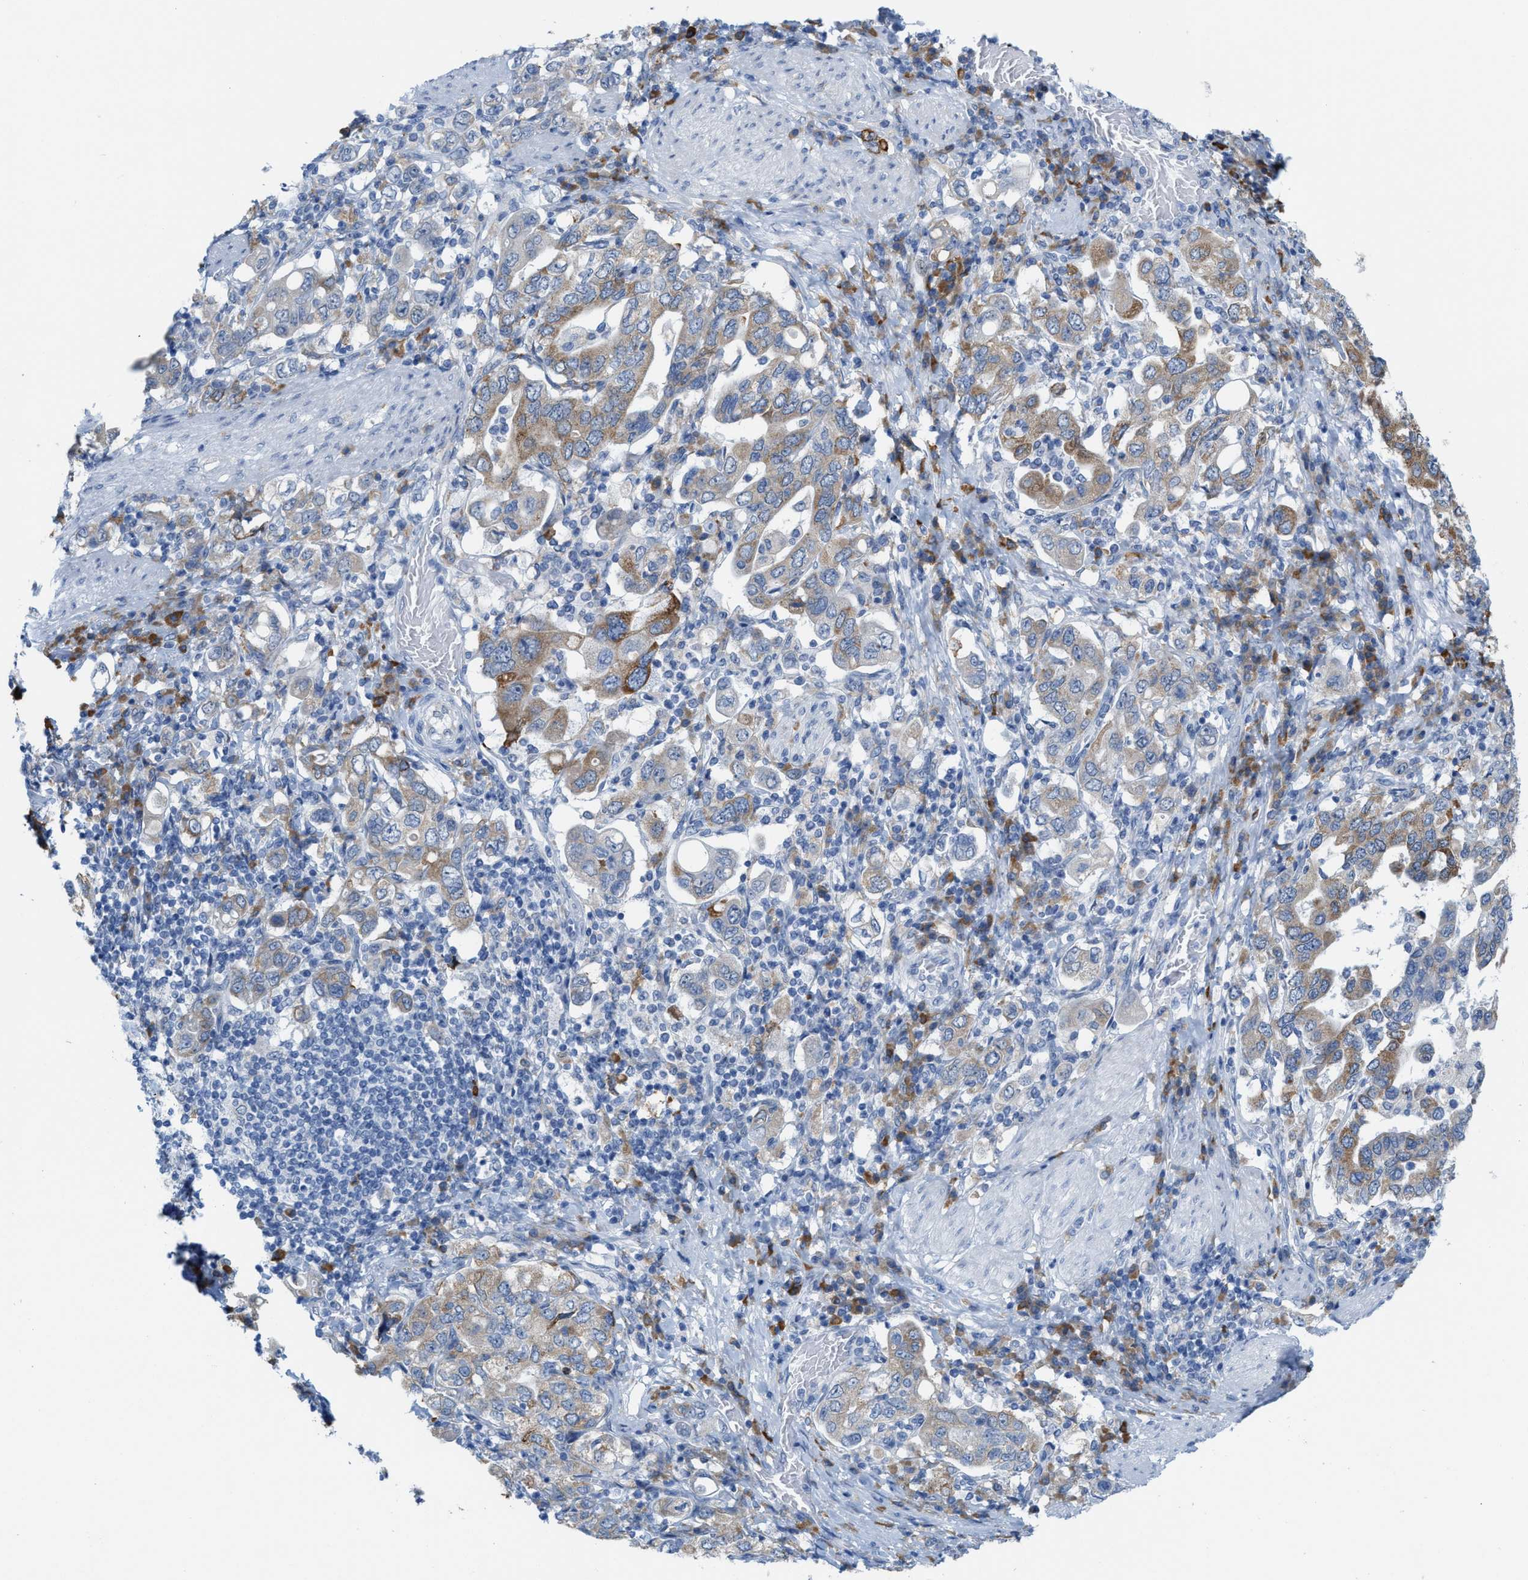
{"staining": {"intensity": "moderate", "quantity": "25%-75%", "location": "cytoplasmic/membranous"}, "tissue": "stomach cancer", "cell_type": "Tumor cells", "image_type": "cancer", "snomed": [{"axis": "morphology", "description": "Adenocarcinoma, NOS"}, {"axis": "topography", "description": "Stomach, upper"}], "caption": "Human stomach cancer (adenocarcinoma) stained with a brown dye displays moderate cytoplasmic/membranous positive expression in approximately 25%-75% of tumor cells.", "gene": "KIFC3", "patient": {"sex": "male", "age": 62}}